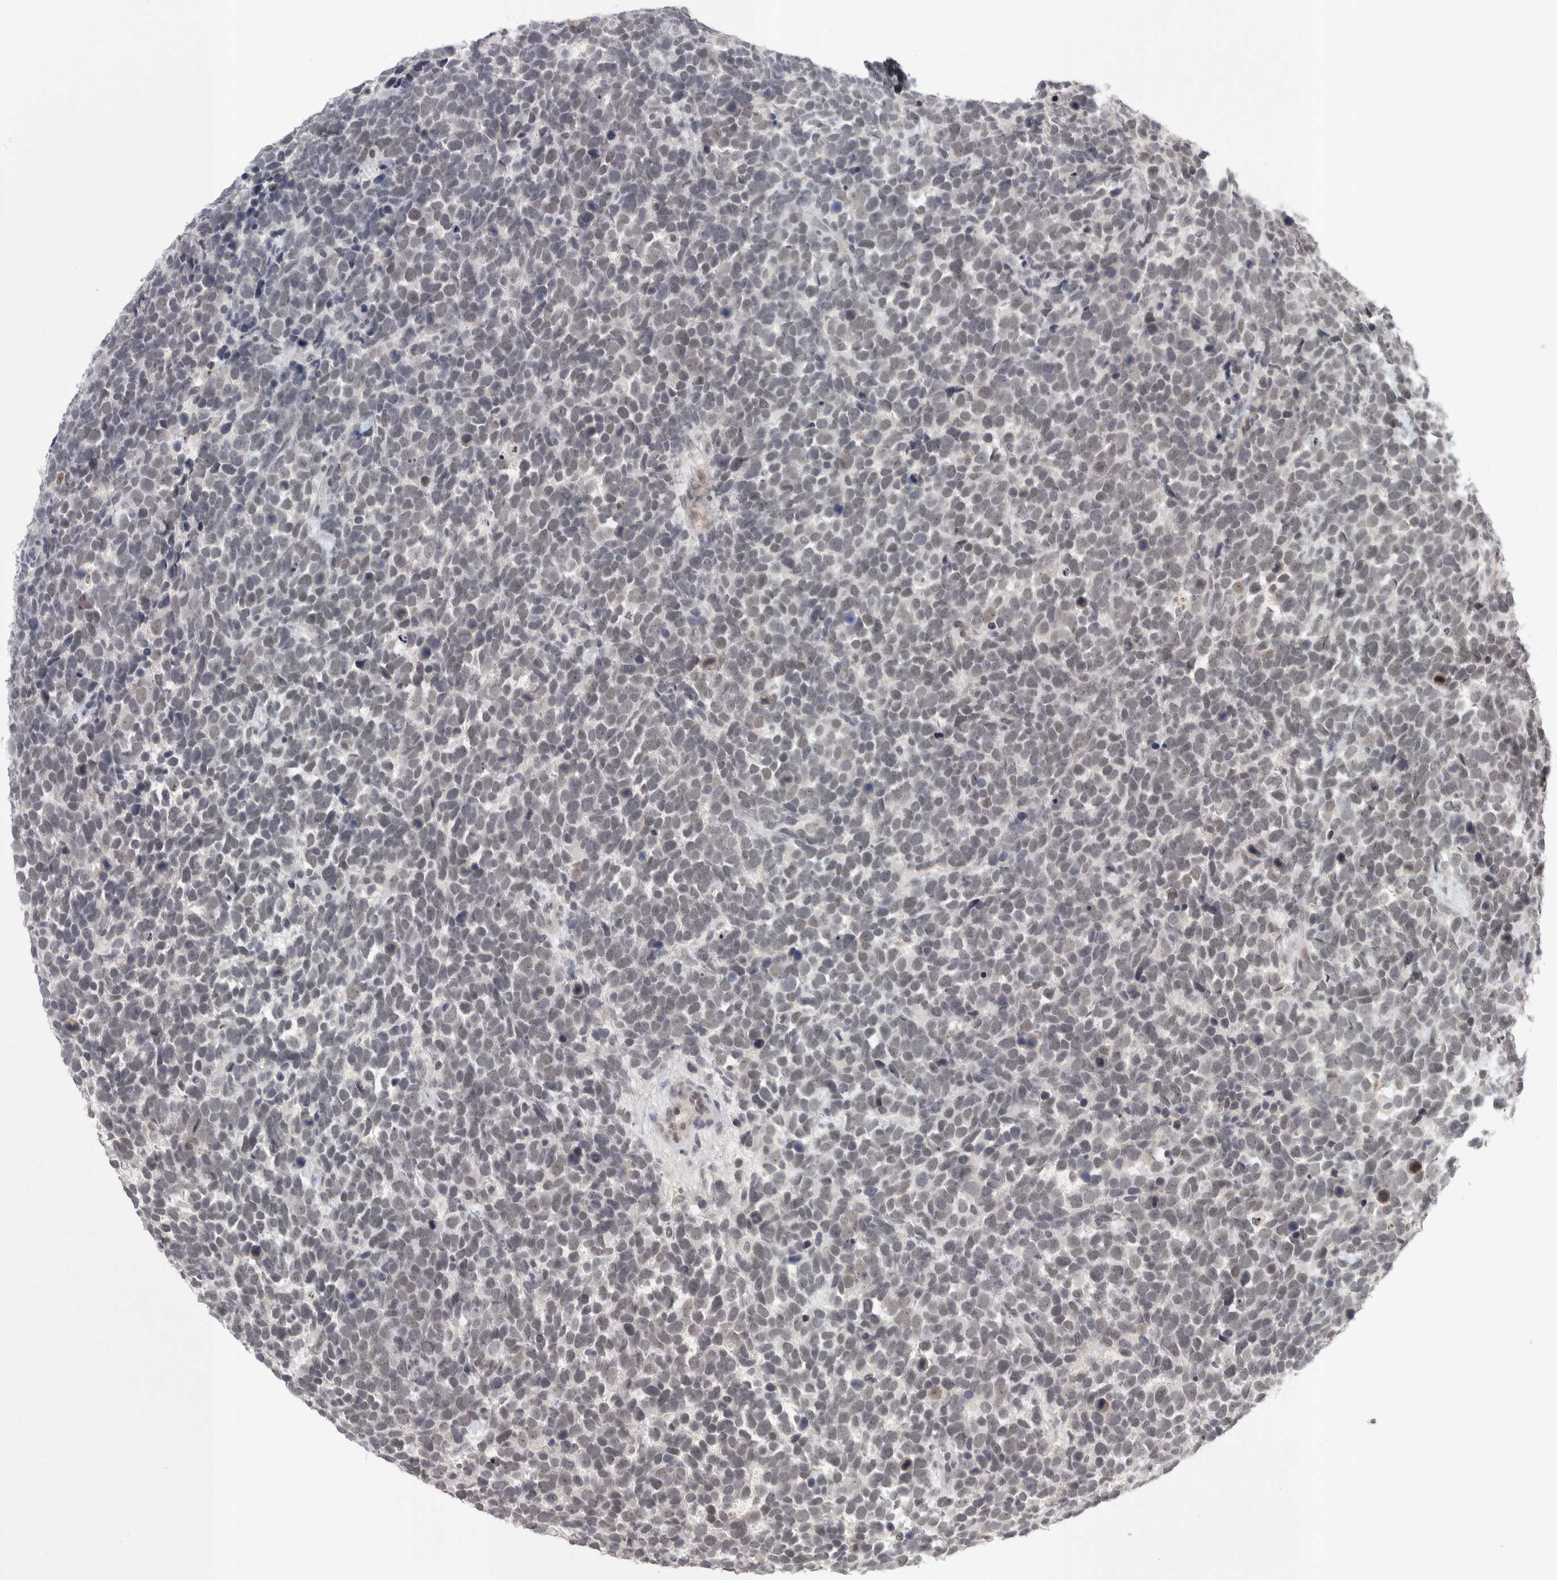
{"staining": {"intensity": "weak", "quantity": "<25%", "location": "nuclear"}, "tissue": "urothelial cancer", "cell_type": "Tumor cells", "image_type": "cancer", "snomed": [{"axis": "morphology", "description": "Urothelial carcinoma, High grade"}, {"axis": "topography", "description": "Urinary bladder"}], "caption": "DAB (3,3'-diaminobenzidine) immunohistochemical staining of human urothelial carcinoma (high-grade) reveals no significant expression in tumor cells.", "gene": "ZSCAN21", "patient": {"sex": "female", "age": 82}}